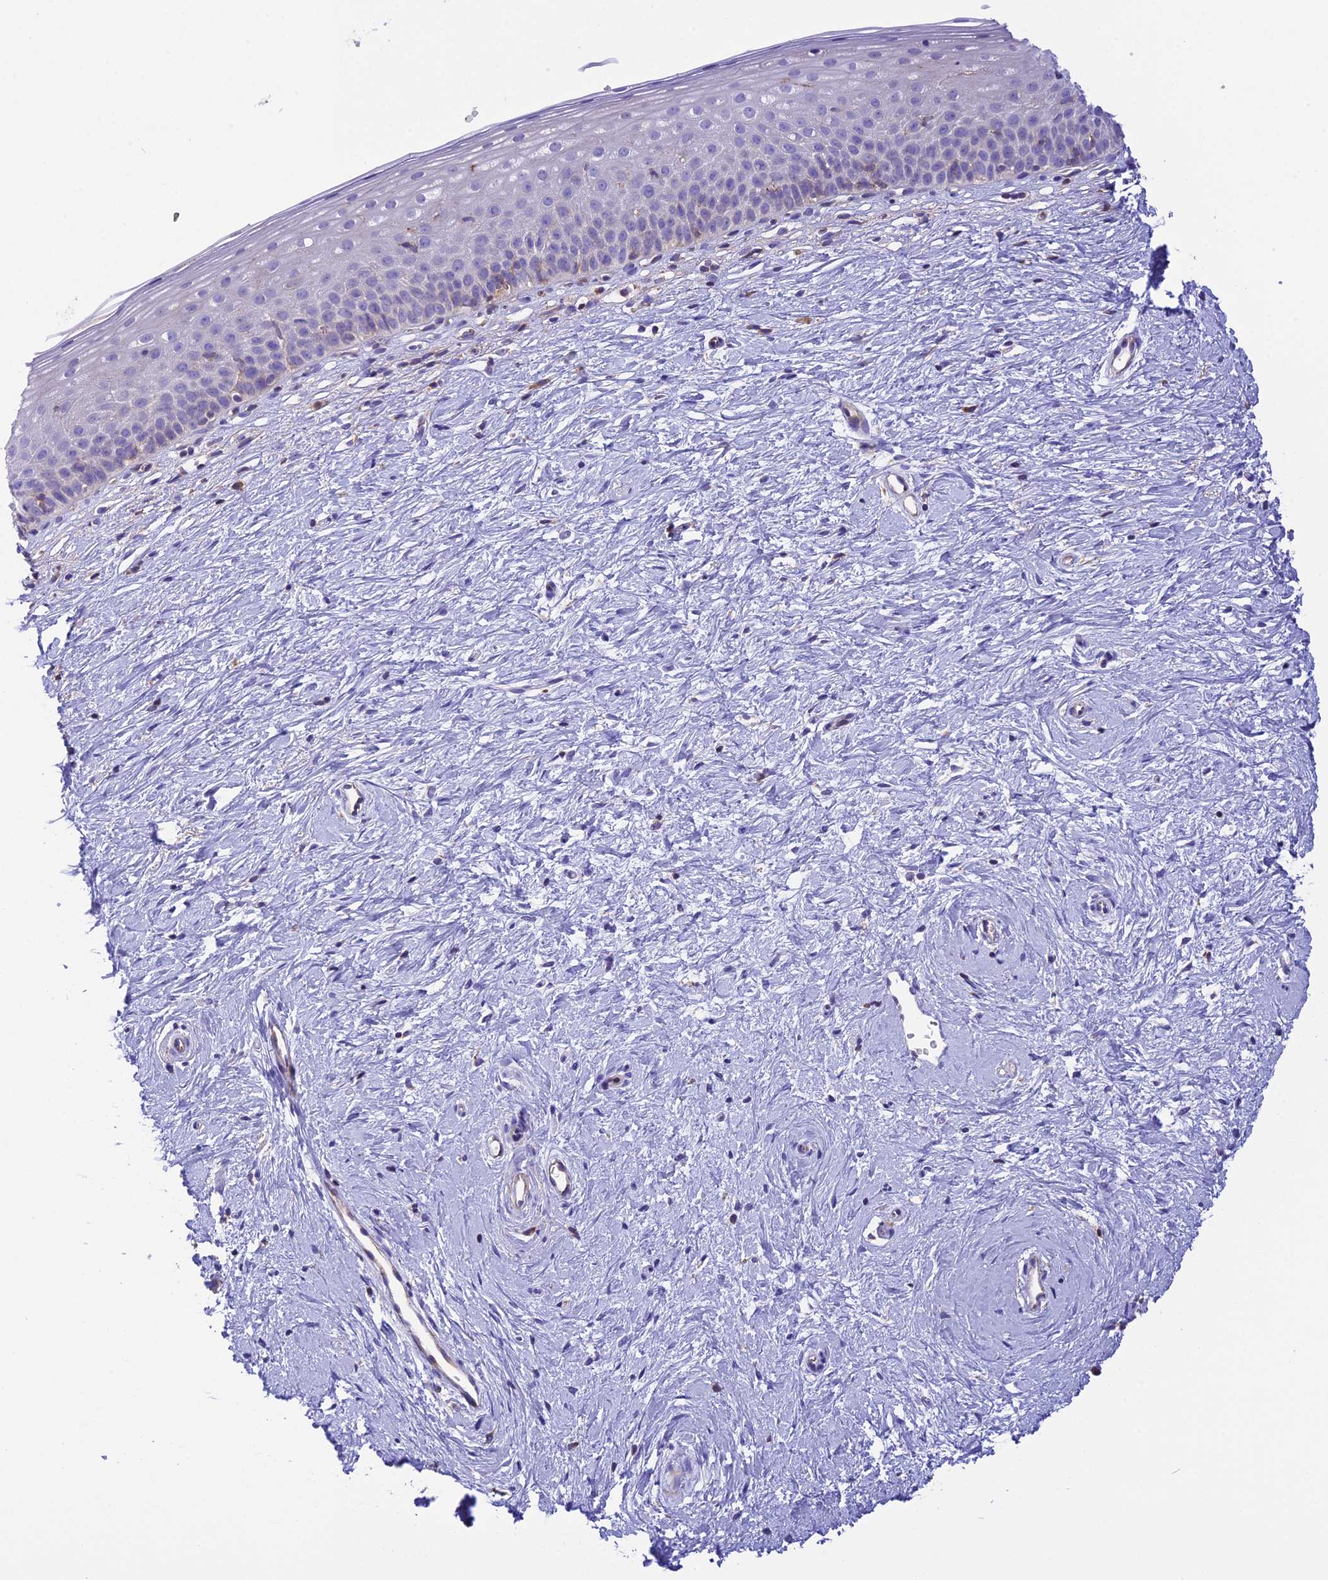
{"staining": {"intensity": "weak", "quantity": "25%-75%", "location": "cytoplasmic/membranous"}, "tissue": "cervix", "cell_type": "Glandular cells", "image_type": "normal", "snomed": [{"axis": "morphology", "description": "Normal tissue, NOS"}, {"axis": "topography", "description": "Cervix"}], "caption": "The immunohistochemical stain labels weak cytoplasmic/membranous staining in glandular cells of benign cervix. Nuclei are stained in blue.", "gene": "CORO7", "patient": {"sex": "female", "age": 57}}